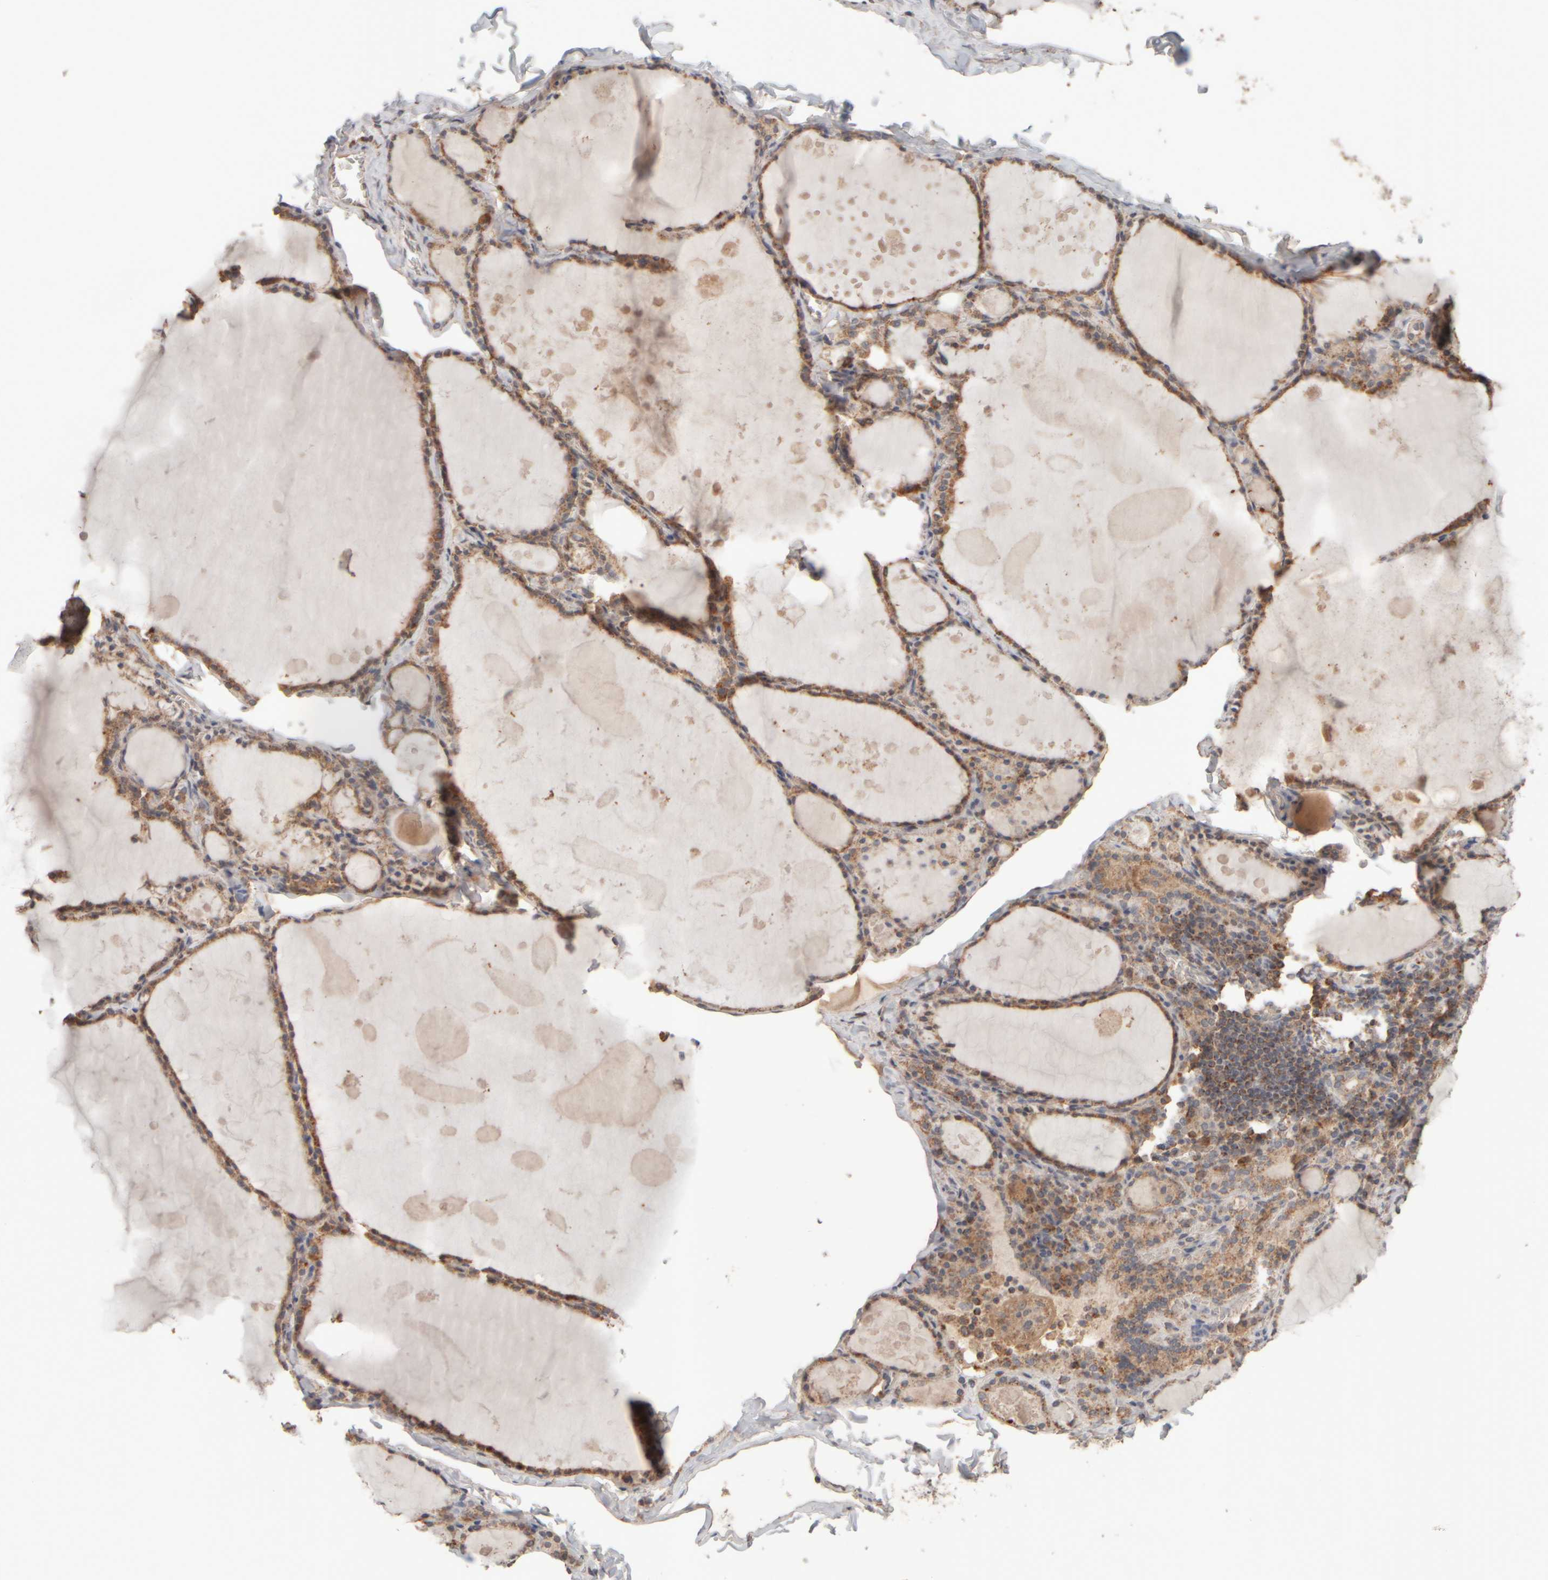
{"staining": {"intensity": "moderate", "quantity": ">75%", "location": "cytoplasmic/membranous"}, "tissue": "thyroid gland", "cell_type": "Glandular cells", "image_type": "normal", "snomed": [{"axis": "morphology", "description": "Normal tissue, NOS"}, {"axis": "topography", "description": "Thyroid gland"}], "caption": "Protein expression by IHC shows moderate cytoplasmic/membranous positivity in approximately >75% of glandular cells in normal thyroid gland. (Brightfield microscopy of DAB IHC at high magnification).", "gene": "EIF2B3", "patient": {"sex": "male", "age": 56}}